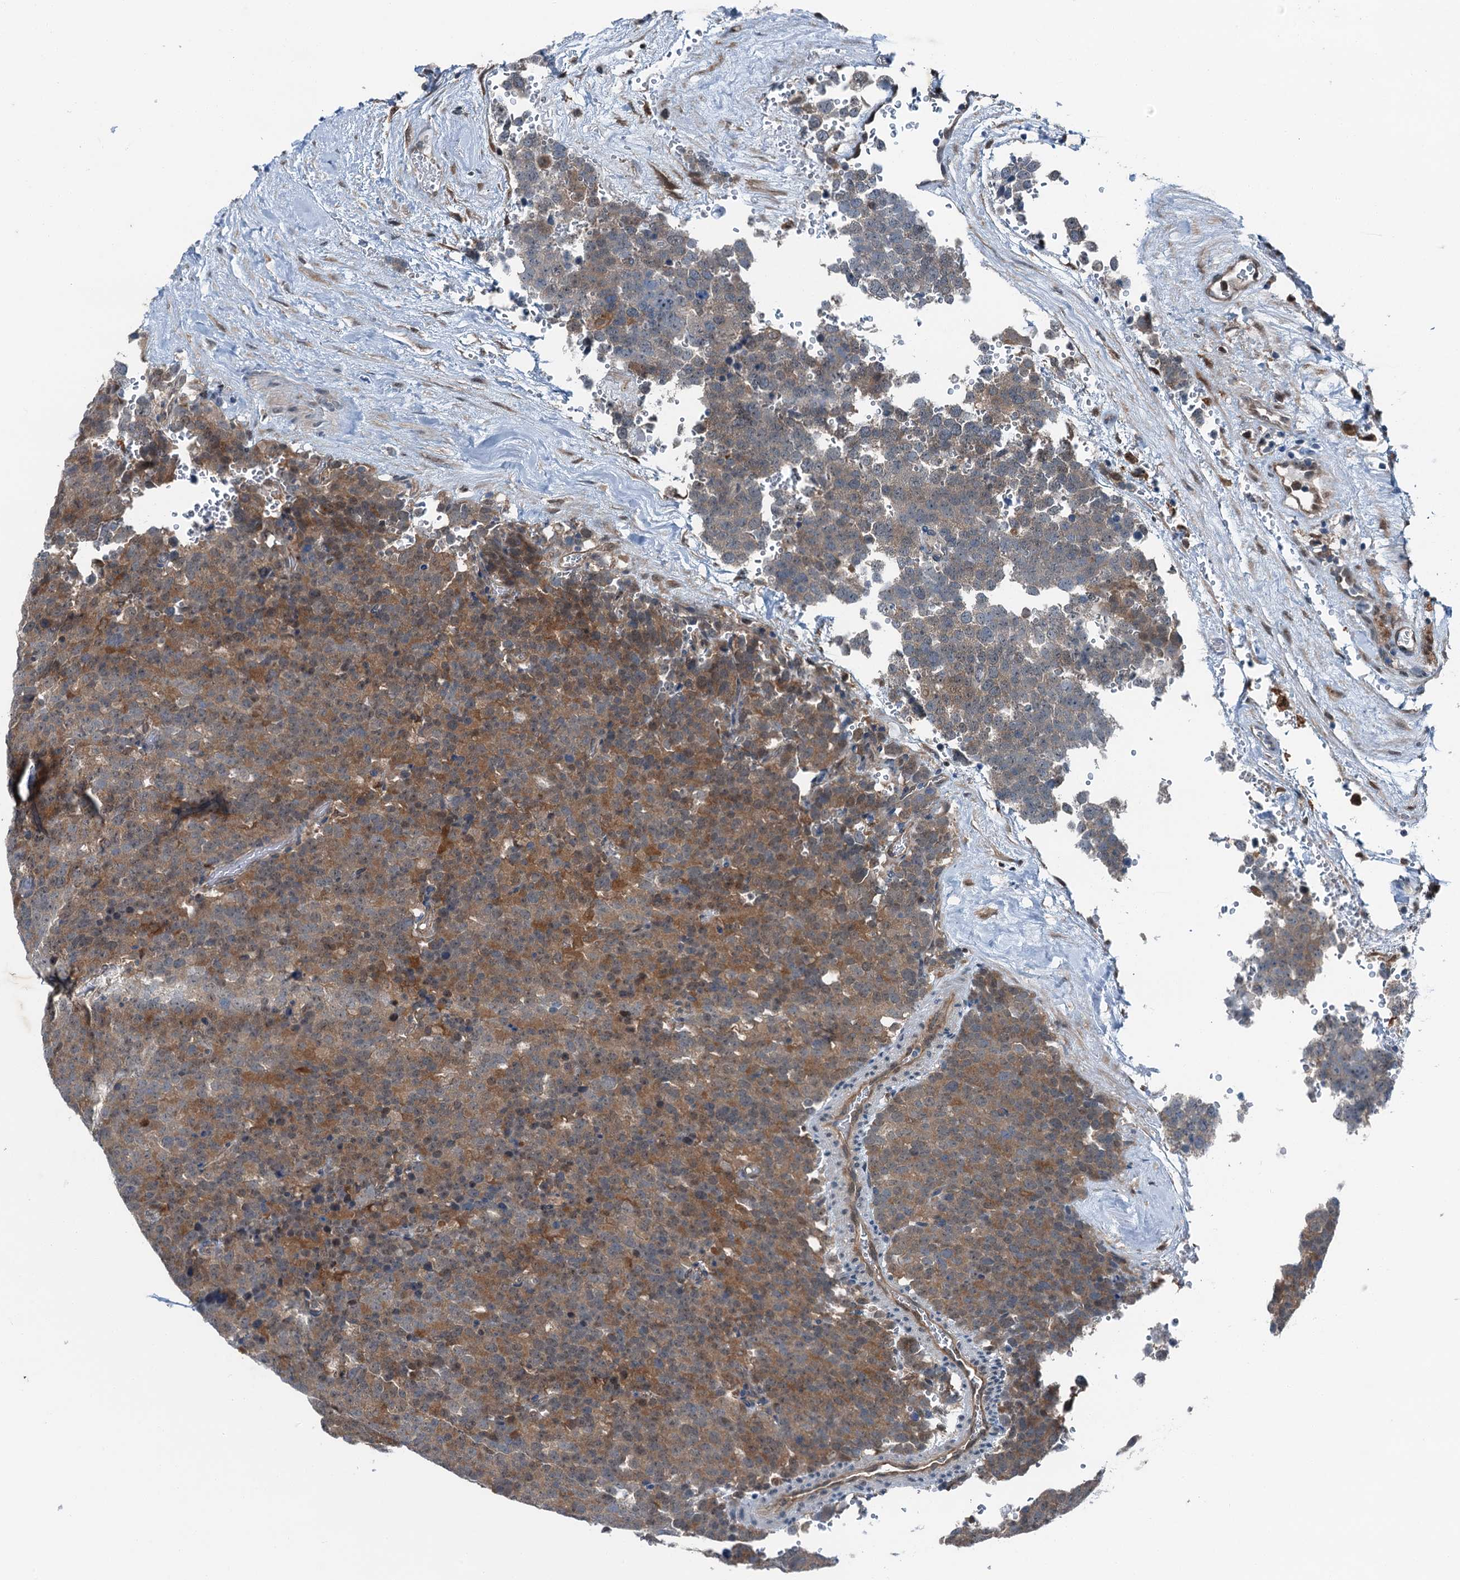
{"staining": {"intensity": "moderate", "quantity": ">75%", "location": "cytoplasmic/membranous"}, "tissue": "testis cancer", "cell_type": "Tumor cells", "image_type": "cancer", "snomed": [{"axis": "morphology", "description": "Seminoma, NOS"}, {"axis": "topography", "description": "Testis"}], "caption": "Testis cancer (seminoma) stained for a protein reveals moderate cytoplasmic/membranous positivity in tumor cells.", "gene": "RNH1", "patient": {"sex": "male", "age": 71}}